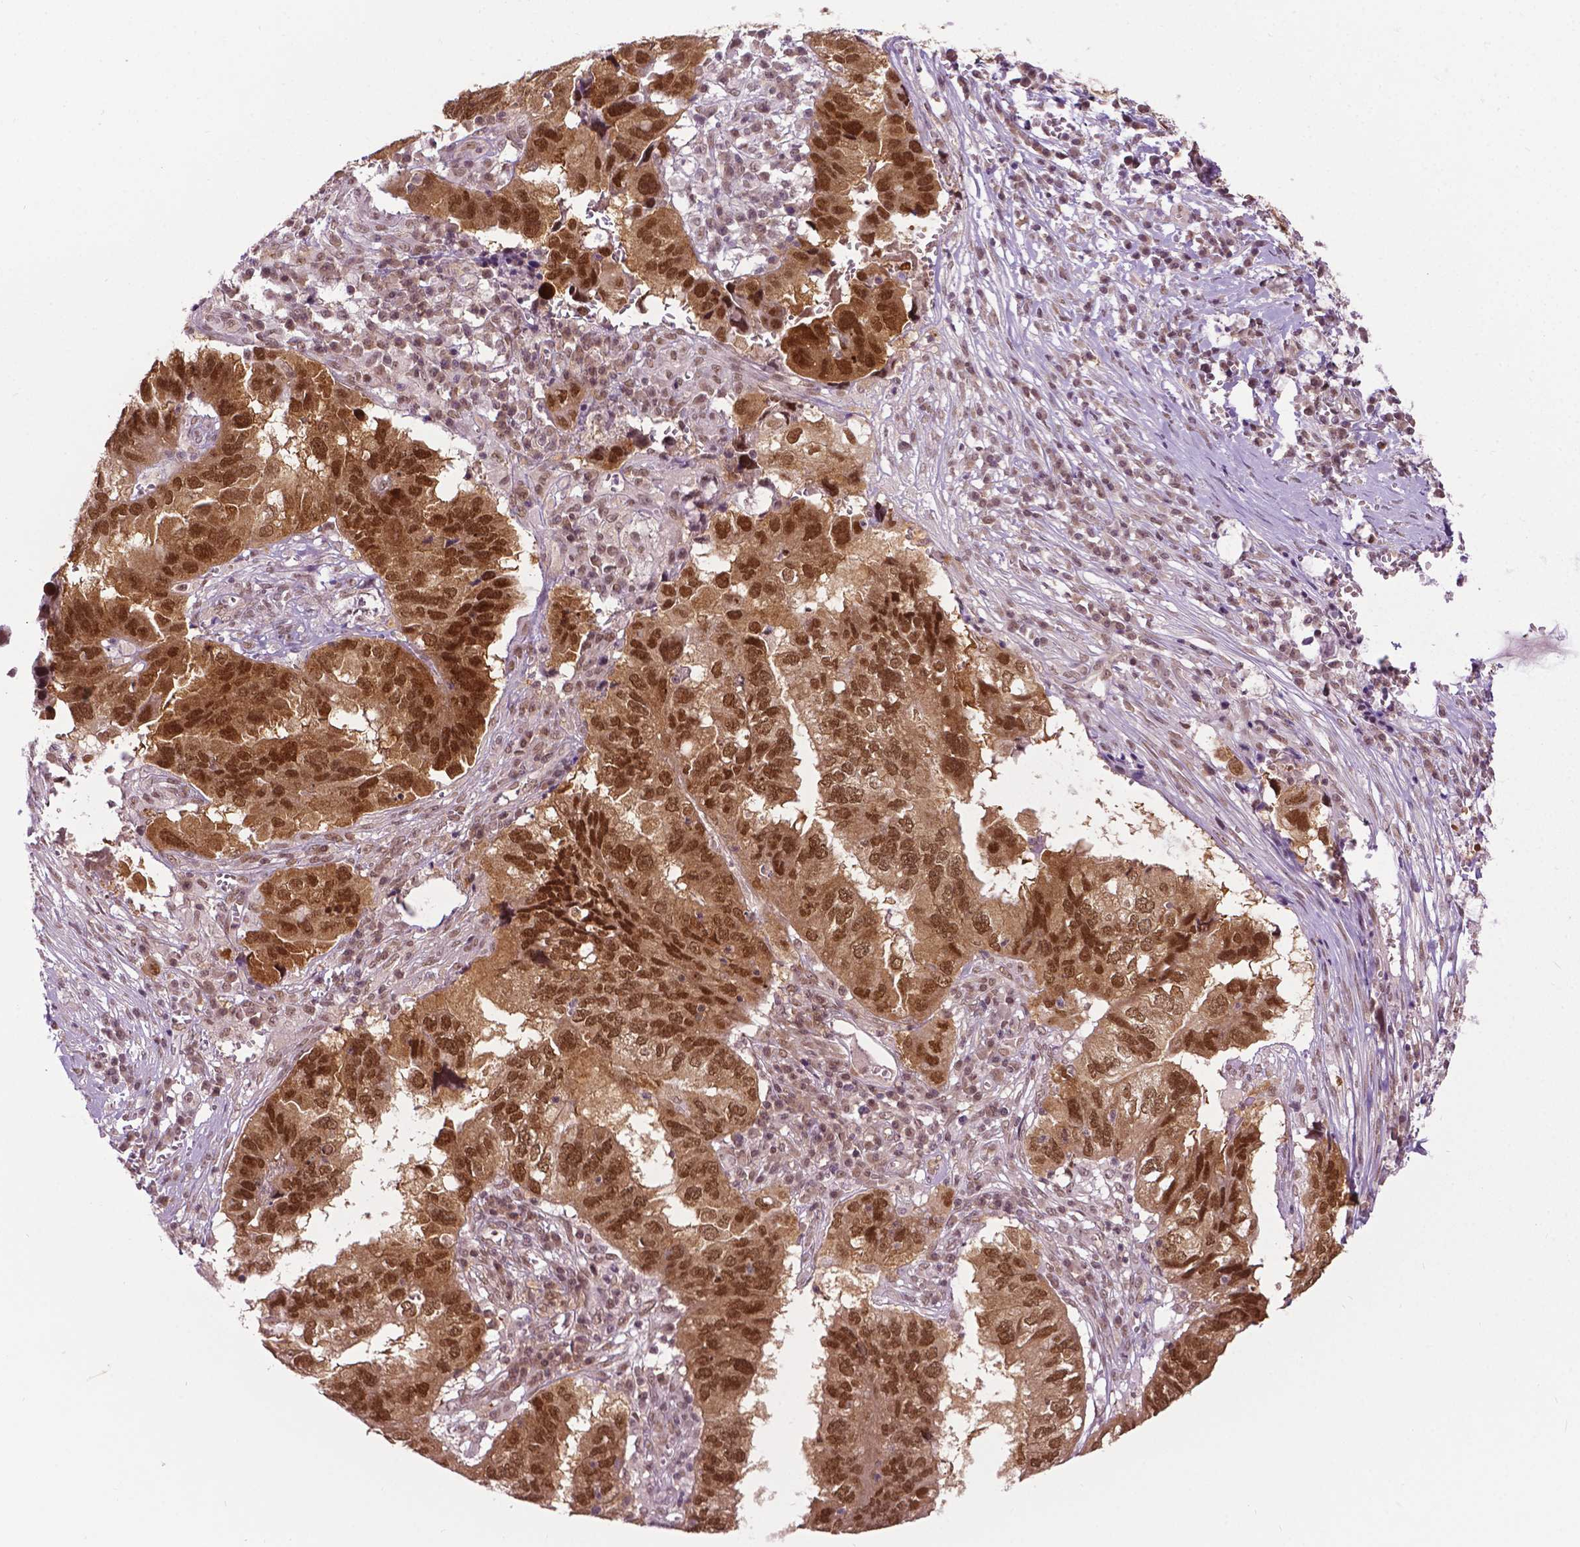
{"staining": {"intensity": "strong", "quantity": ">75%", "location": "nuclear"}, "tissue": "ovarian cancer", "cell_type": "Tumor cells", "image_type": "cancer", "snomed": [{"axis": "morphology", "description": "Cystadenocarcinoma, serous, NOS"}, {"axis": "topography", "description": "Ovary"}], "caption": "DAB immunohistochemical staining of human serous cystadenocarcinoma (ovarian) shows strong nuclear protein positivity in approximately >75% of tumor cells.", "gene": "UBQLN4", "patient": {"sex": "female", "age": 79}}